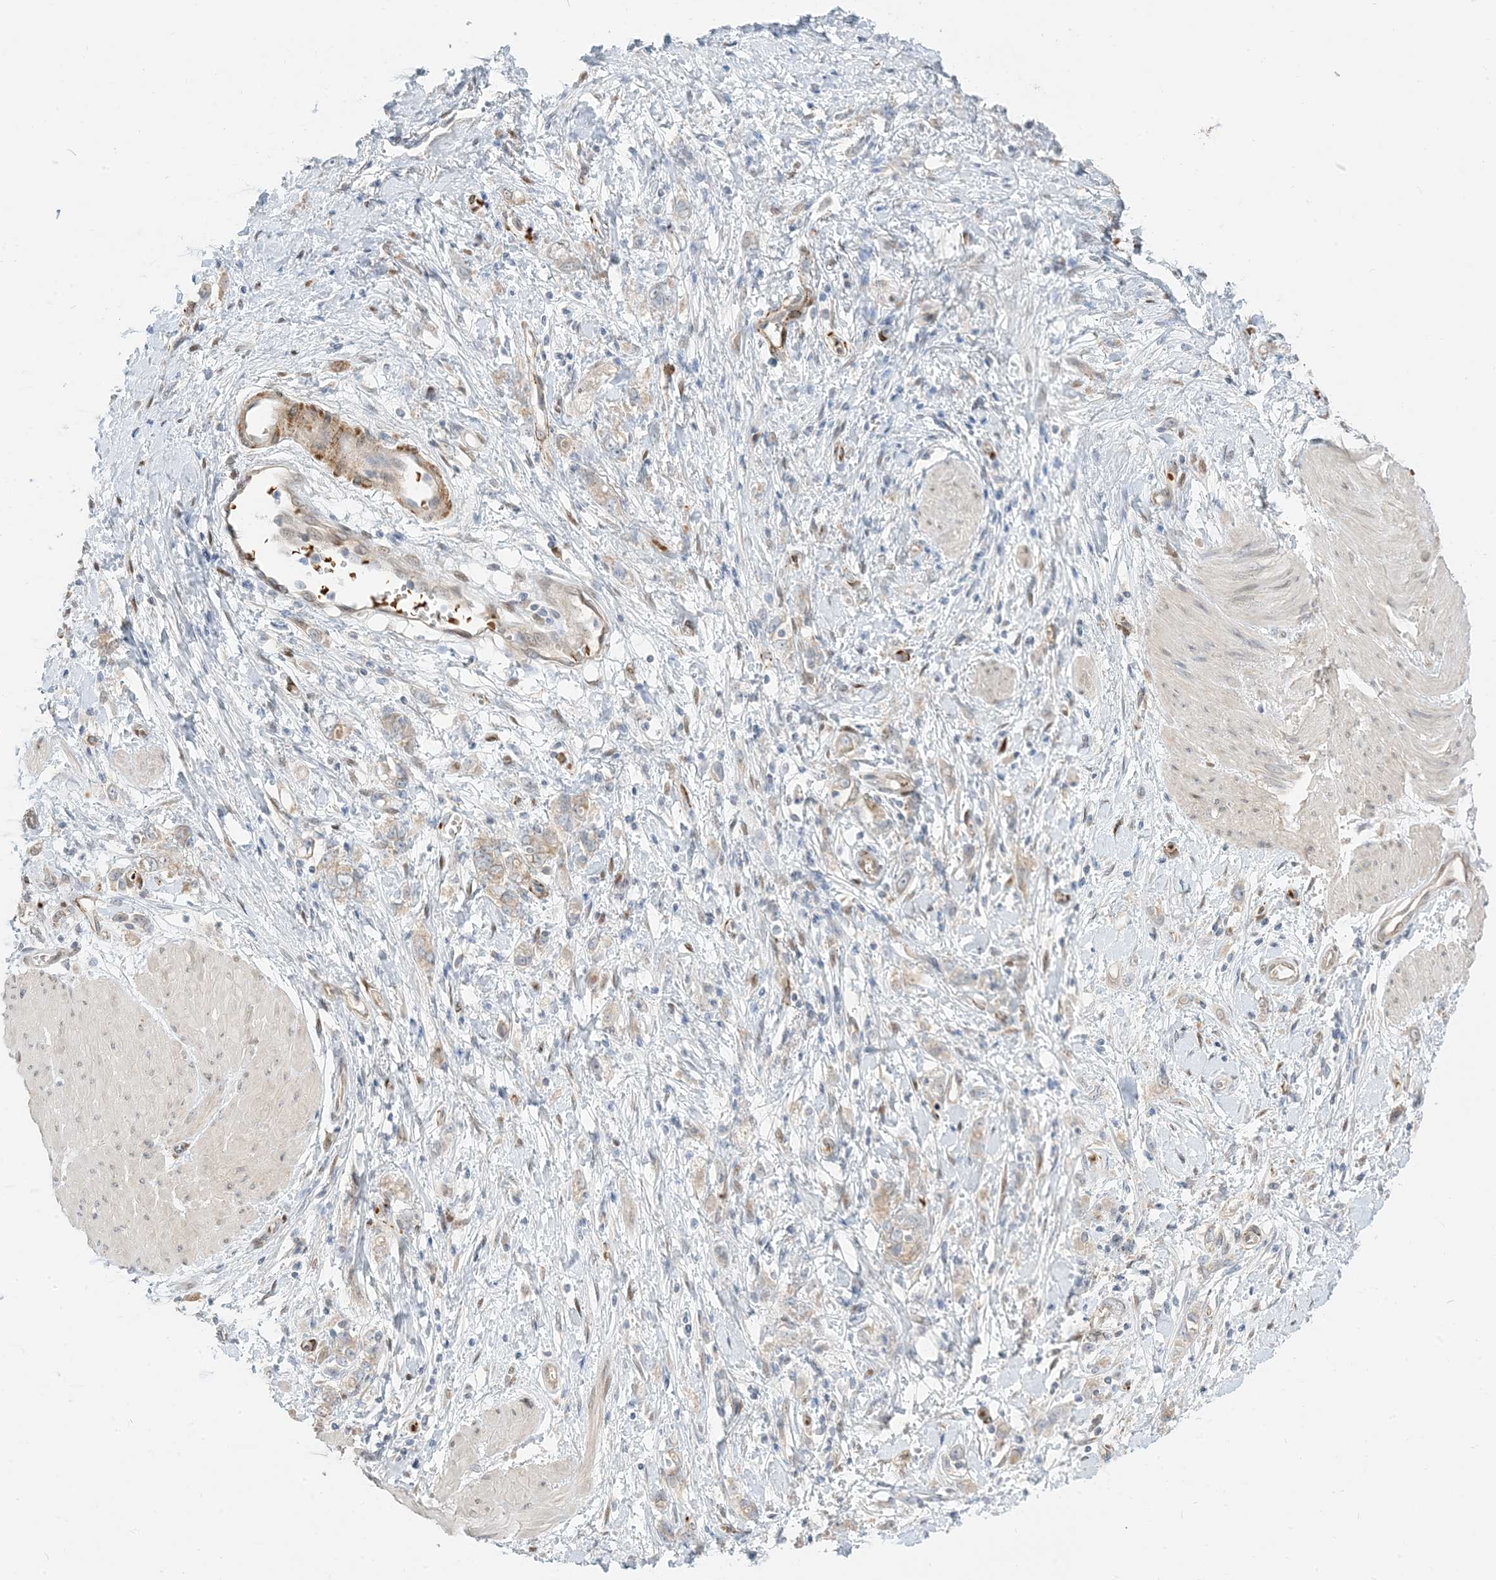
{"staining": {"intensity": "negative", "quantity": "none", "location": "none"}, "tissue": "stomach cancer", "cell_type": "Tumor cells", "image_type": "cancer", "snomed": [{"axis": "morphology", "description": "Adenocarcinoma, NOS"}, {"axis": "topography", "description": "Stomach"}], "caption": "DAB immunohistochemical staining of stomach adenocarcinoma demonstrates no significant staining in tumor cells.", "gene": "RIN1", "patient": {"sex": "female", "age": 76}}